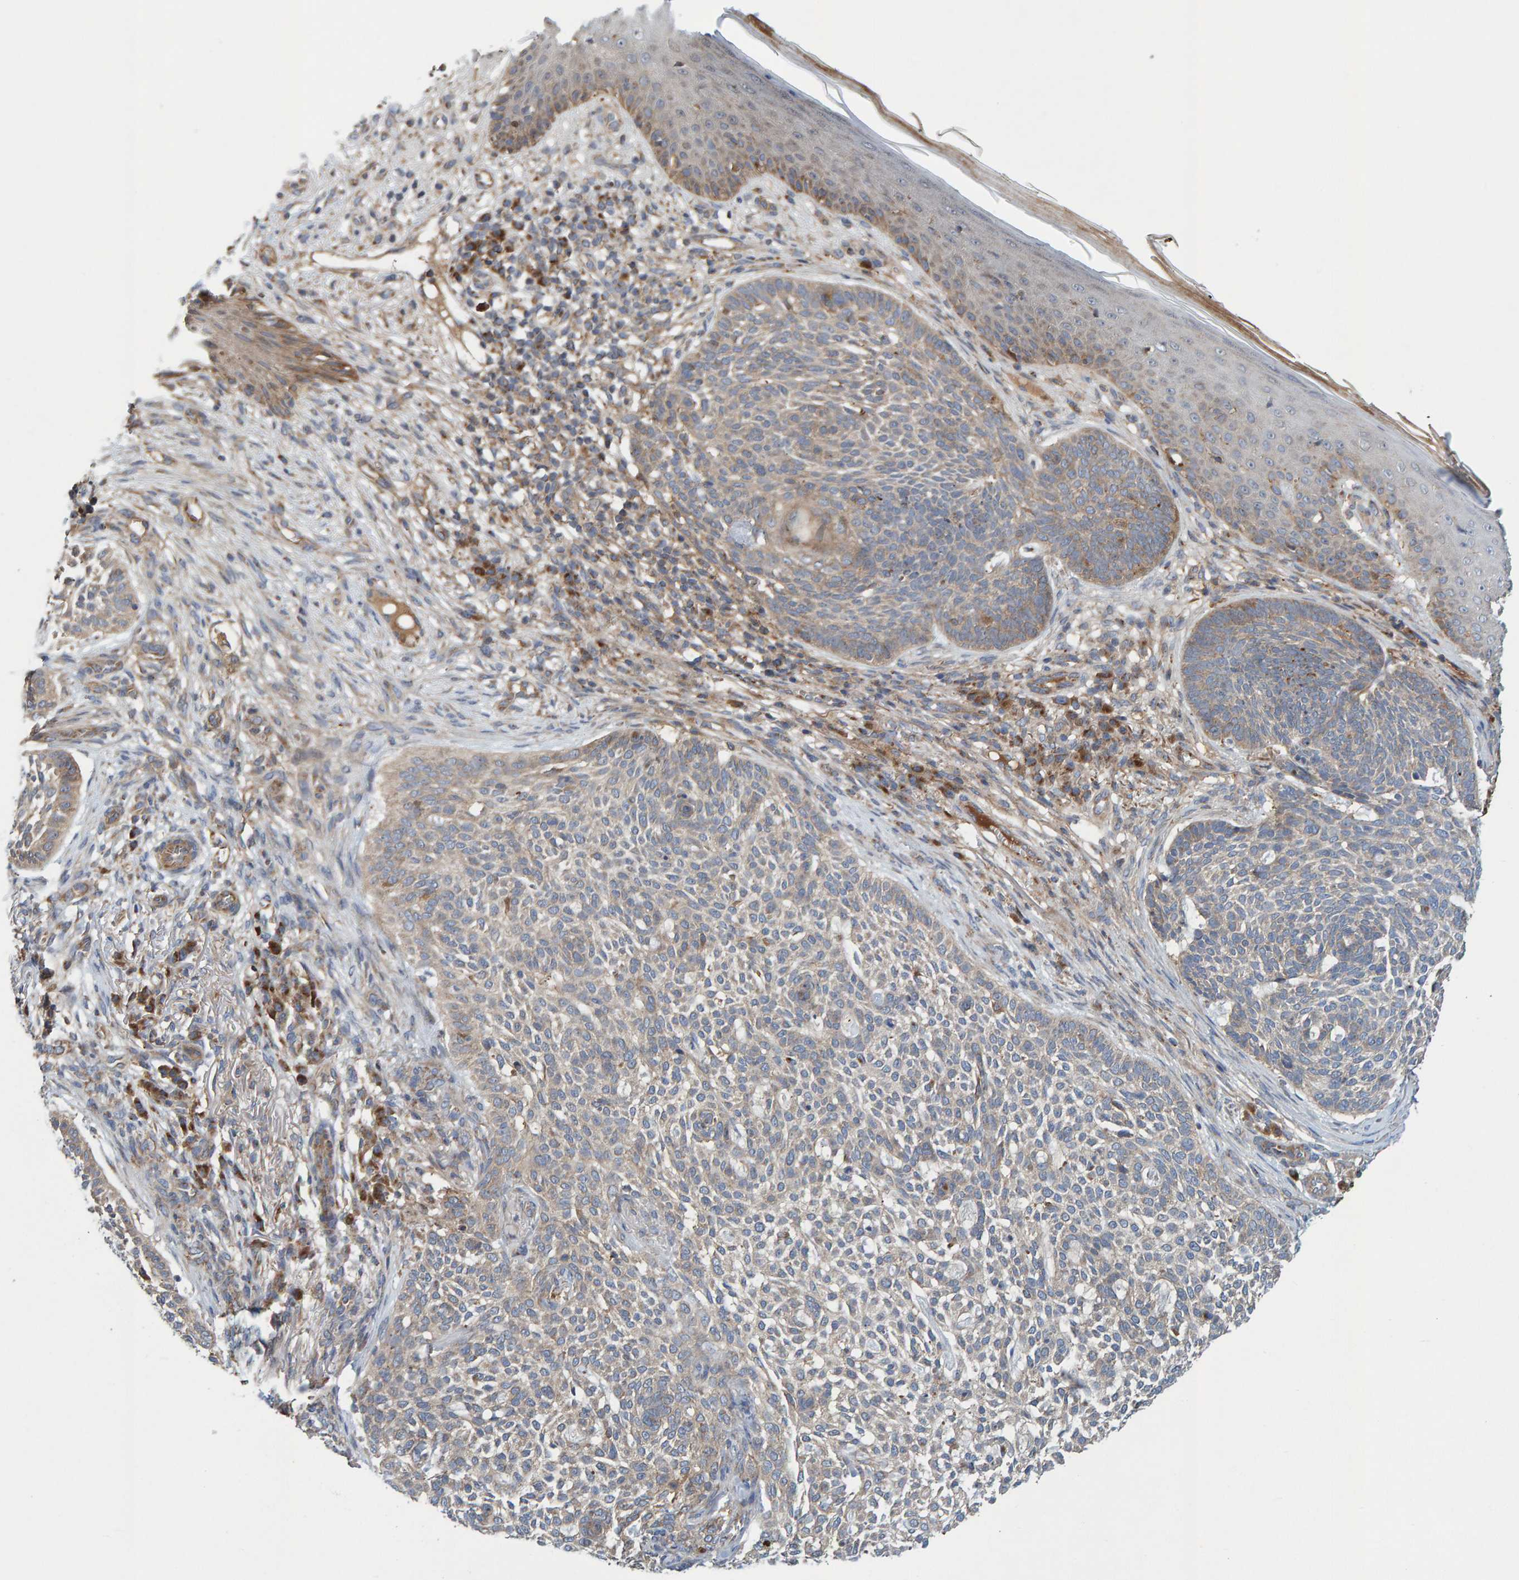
{"staining": {"intensity": "weak", "quantity": "<25%", "location": "cytoplasmic/membranous"}, "tissue": "skin cancer", "cell_type": "Tumor cells", "image_type": "cancer", "snomed": [{"axis": "morphology", "description": "Basal cell carcinoma"}, {"axis": "topography", "description": "Skin"}], "caption": "IHC histopathology image of human skin cancer (basal cell carcinoma) stained for a protein (brown), which reveals no staining in tumor cells.", "gene": "KIAA0753", "patient": {"sex": "female", "age": 64}}